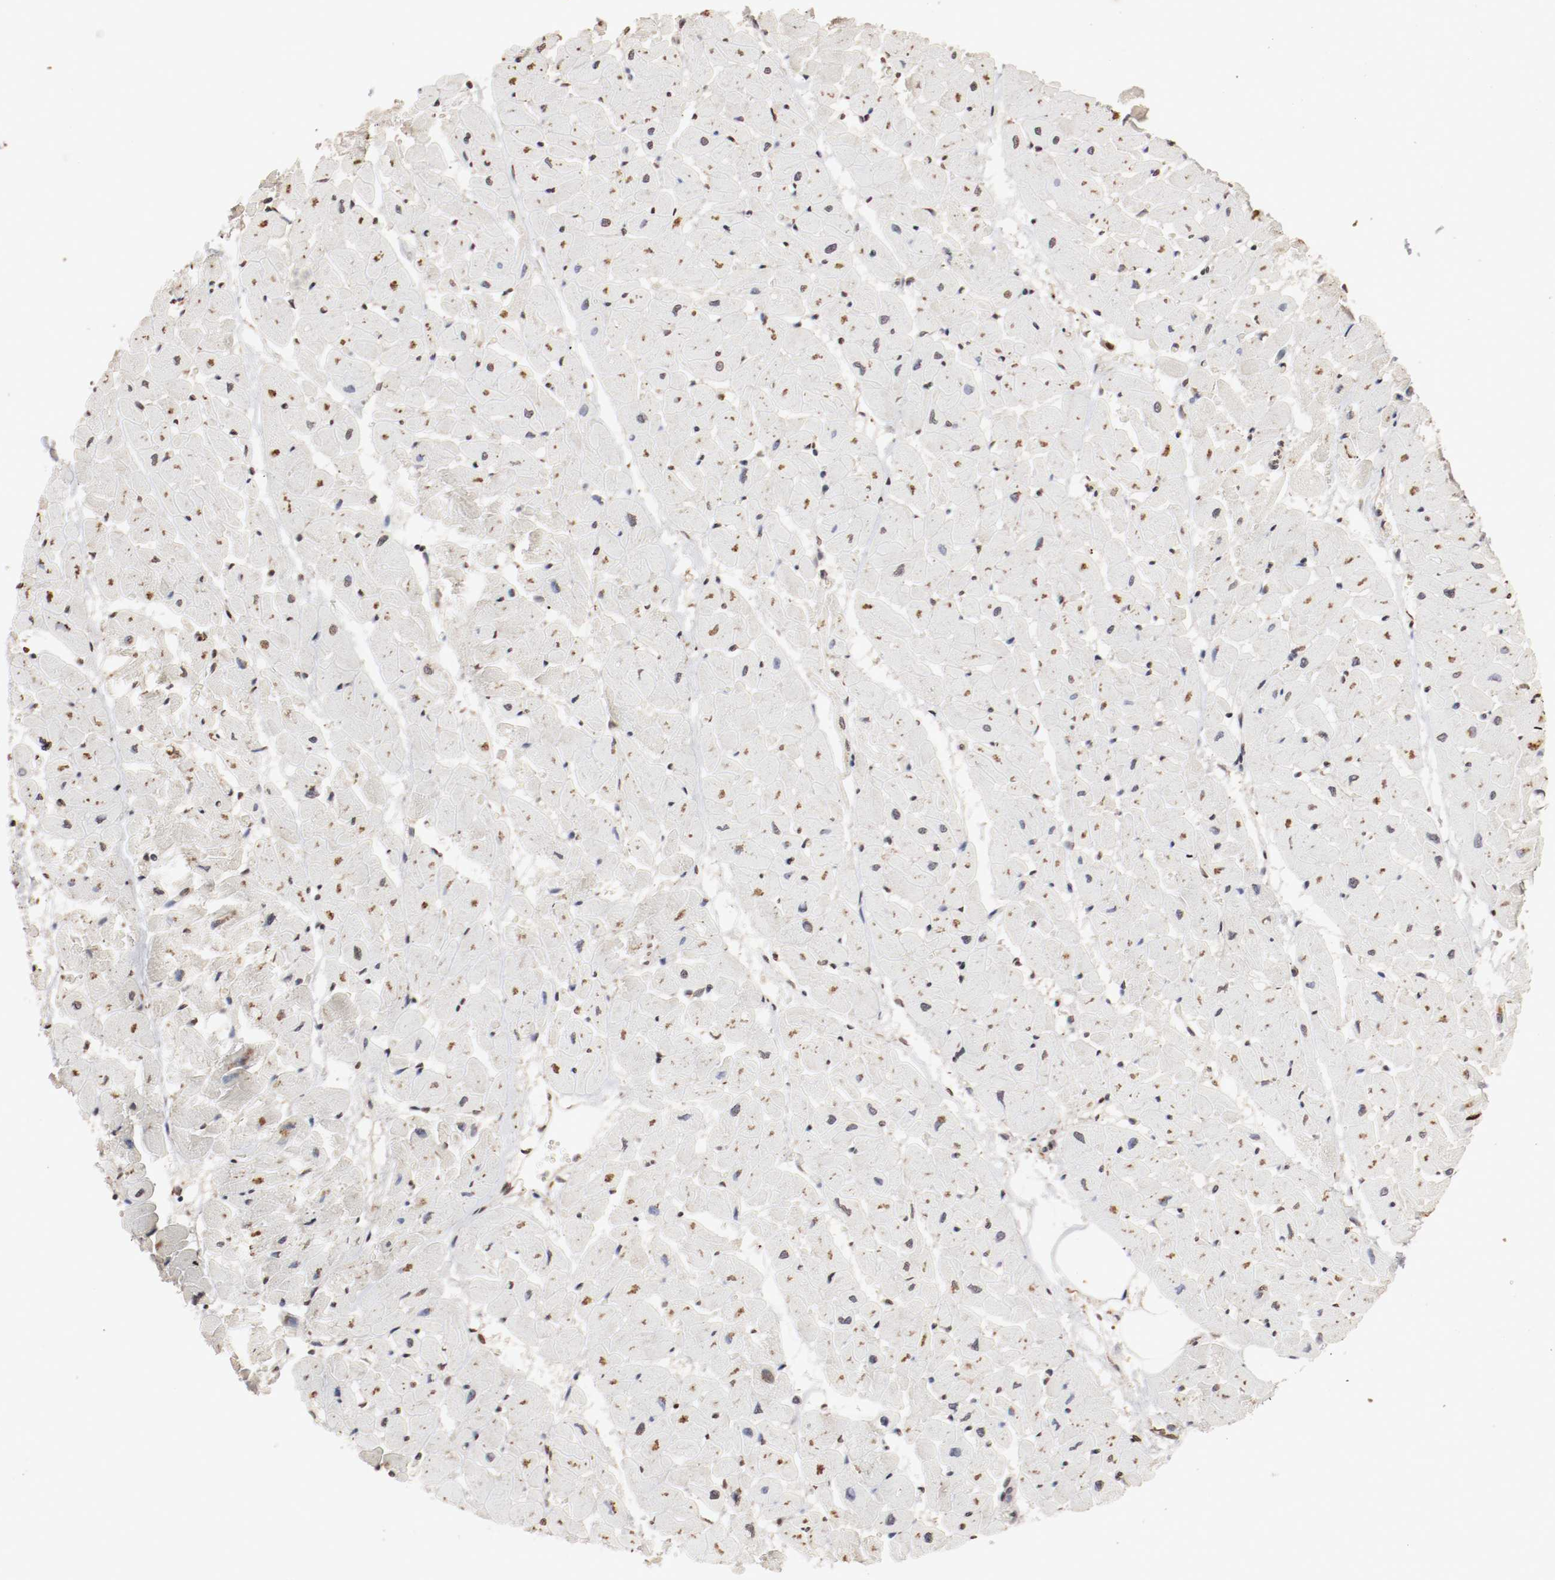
{"staining": {"intensity": "moderate", "quantity": "25%-75%", "location": "cytoplasmic/membranous,nuclear"}, "tissue": "heart muscle", "cell_type": "Cardiomyocytes", "image_type": "normal", "snomed": [{"axis": "morphology", "description": "Normal tissue, NOS"}, {"axis": "topography", "description": "Heart"}], "caption": "Approximately 25%-75% of cardiomyocytes in normal heart muscle show moderate cytoplasmic/membranous,nuclear protein positivity as visualized by brown immunohistochemical staining.", "gene": "WASL", "patient": {"sex": "female", "age": 19}}